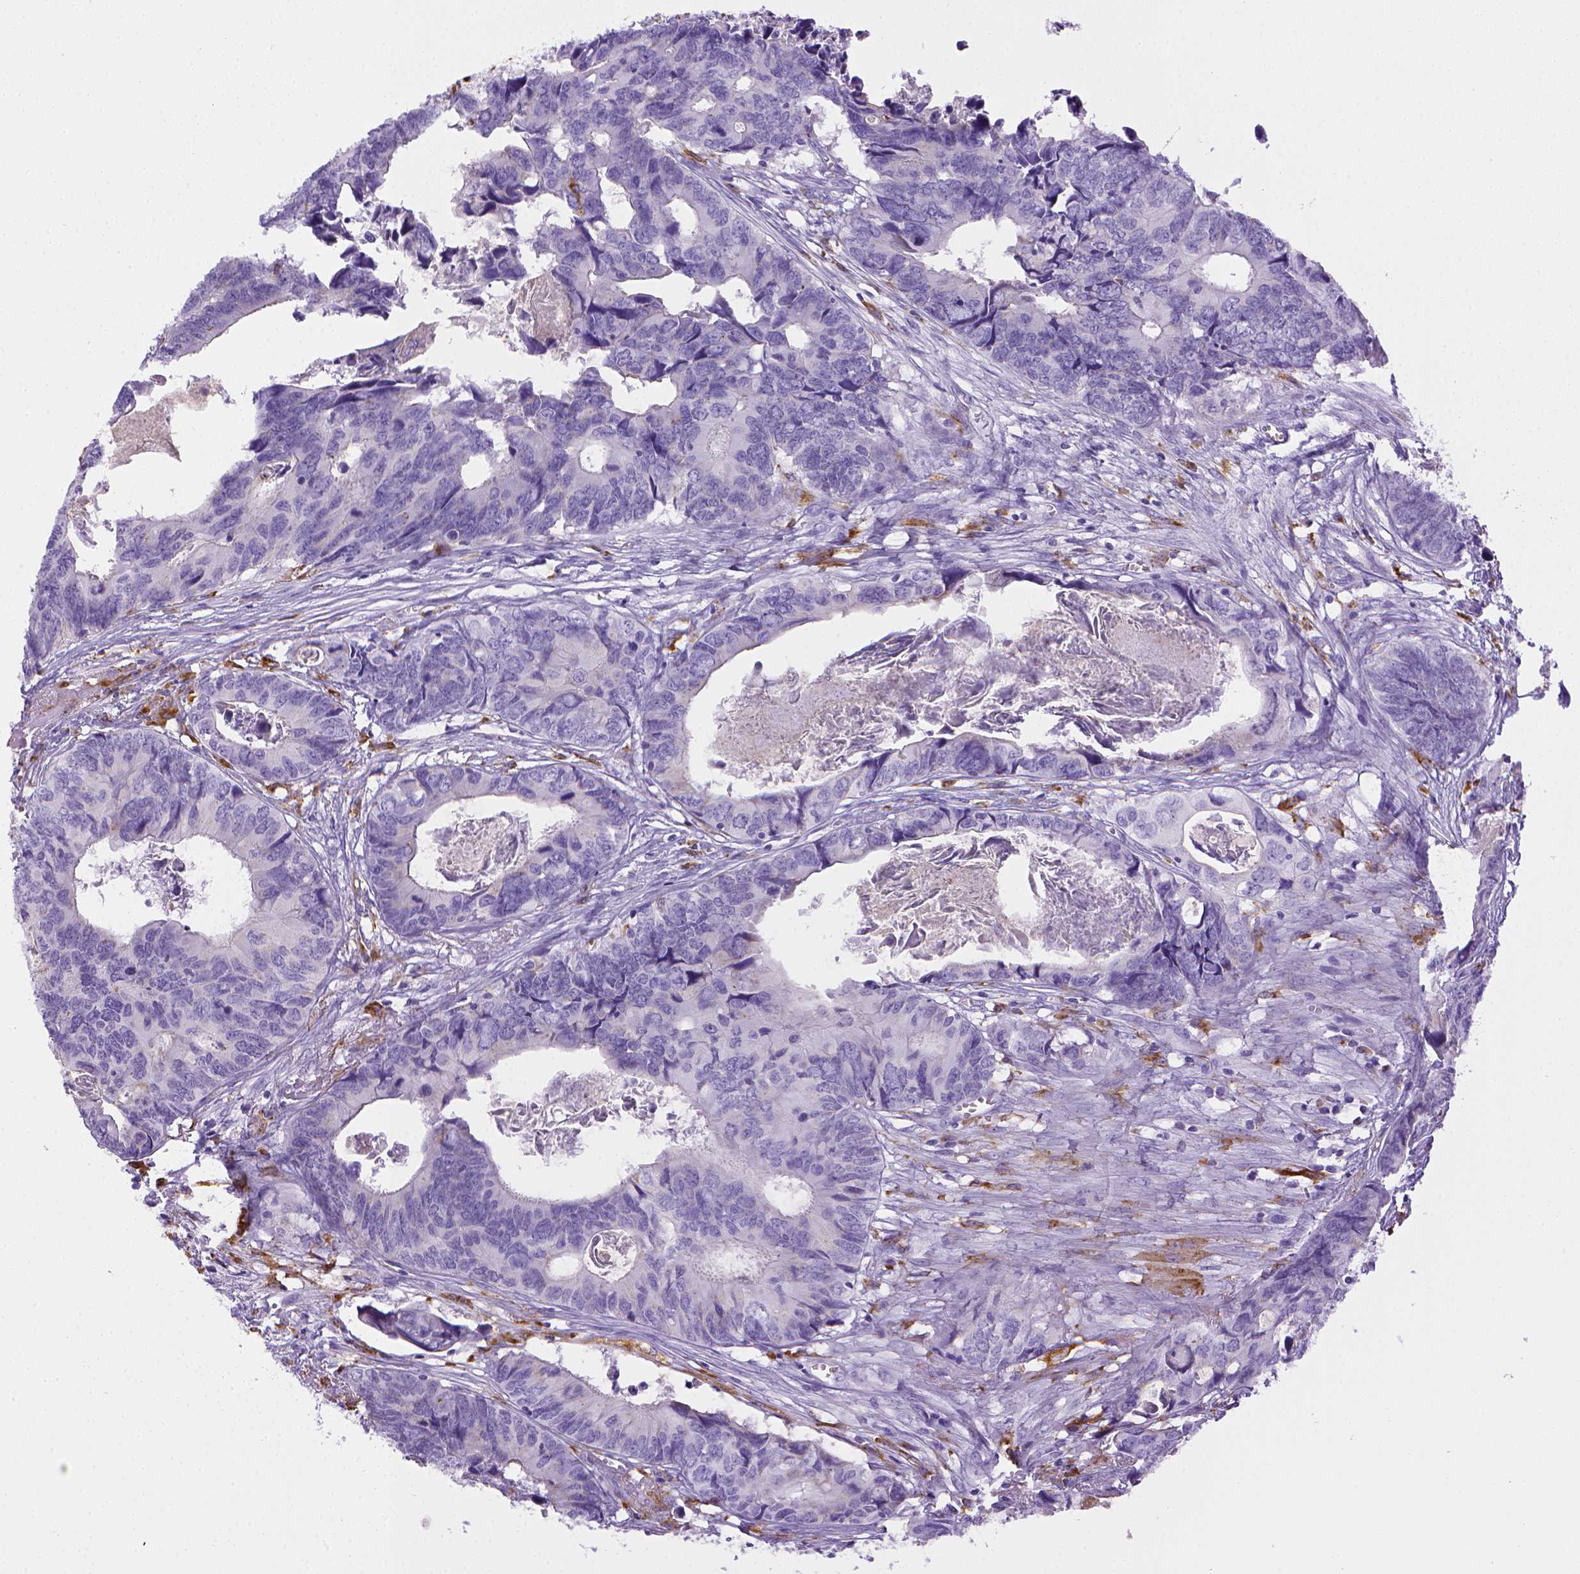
{"staining": {"intensity": "negative", "quantity": "none", "location": "none"}, "tissue": "colorectal cancer", "cell_type": "Tumor cells", "image_type": "cancer", "snomed": [{"axis": "morphology", "description": "Adenocarcinoma, NOS"}, {"axis": "topography", "description": "Colon"}], "caption": "This is an IHC image of human colorectal adenocarcinoma. There is no staining in tumor cells.", "gene": "CD68", "patient": {"sex": "female", "age": 82}}